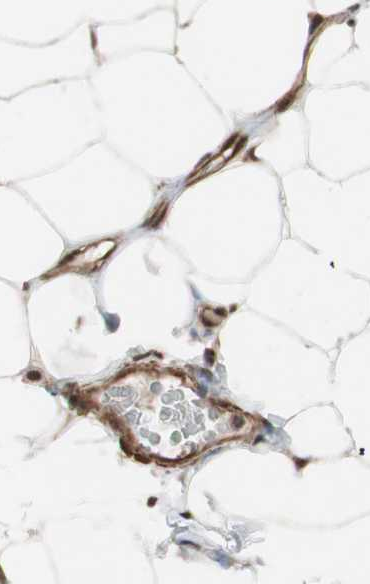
{"staining": {"intensity": "moderate", "quantity": "25%-75%", "location": "nuclear"}, "tissue": "adipose tissue", "cell_type": "Adipocytes", "image_type": "normal", "snomed": [{"axis": "morphology", "description": "Normal tissue, NOS"}, {"axis": "topography", "description": "Soft tissue"}], "caption": "IHC (DAB) staining of normal human adipose tissue displays moderate nuclear protein expression in approximately 25%-75% of adipocytes.", "gene": "DRAP1", "patient": {"sex": "male", "age": 26}}